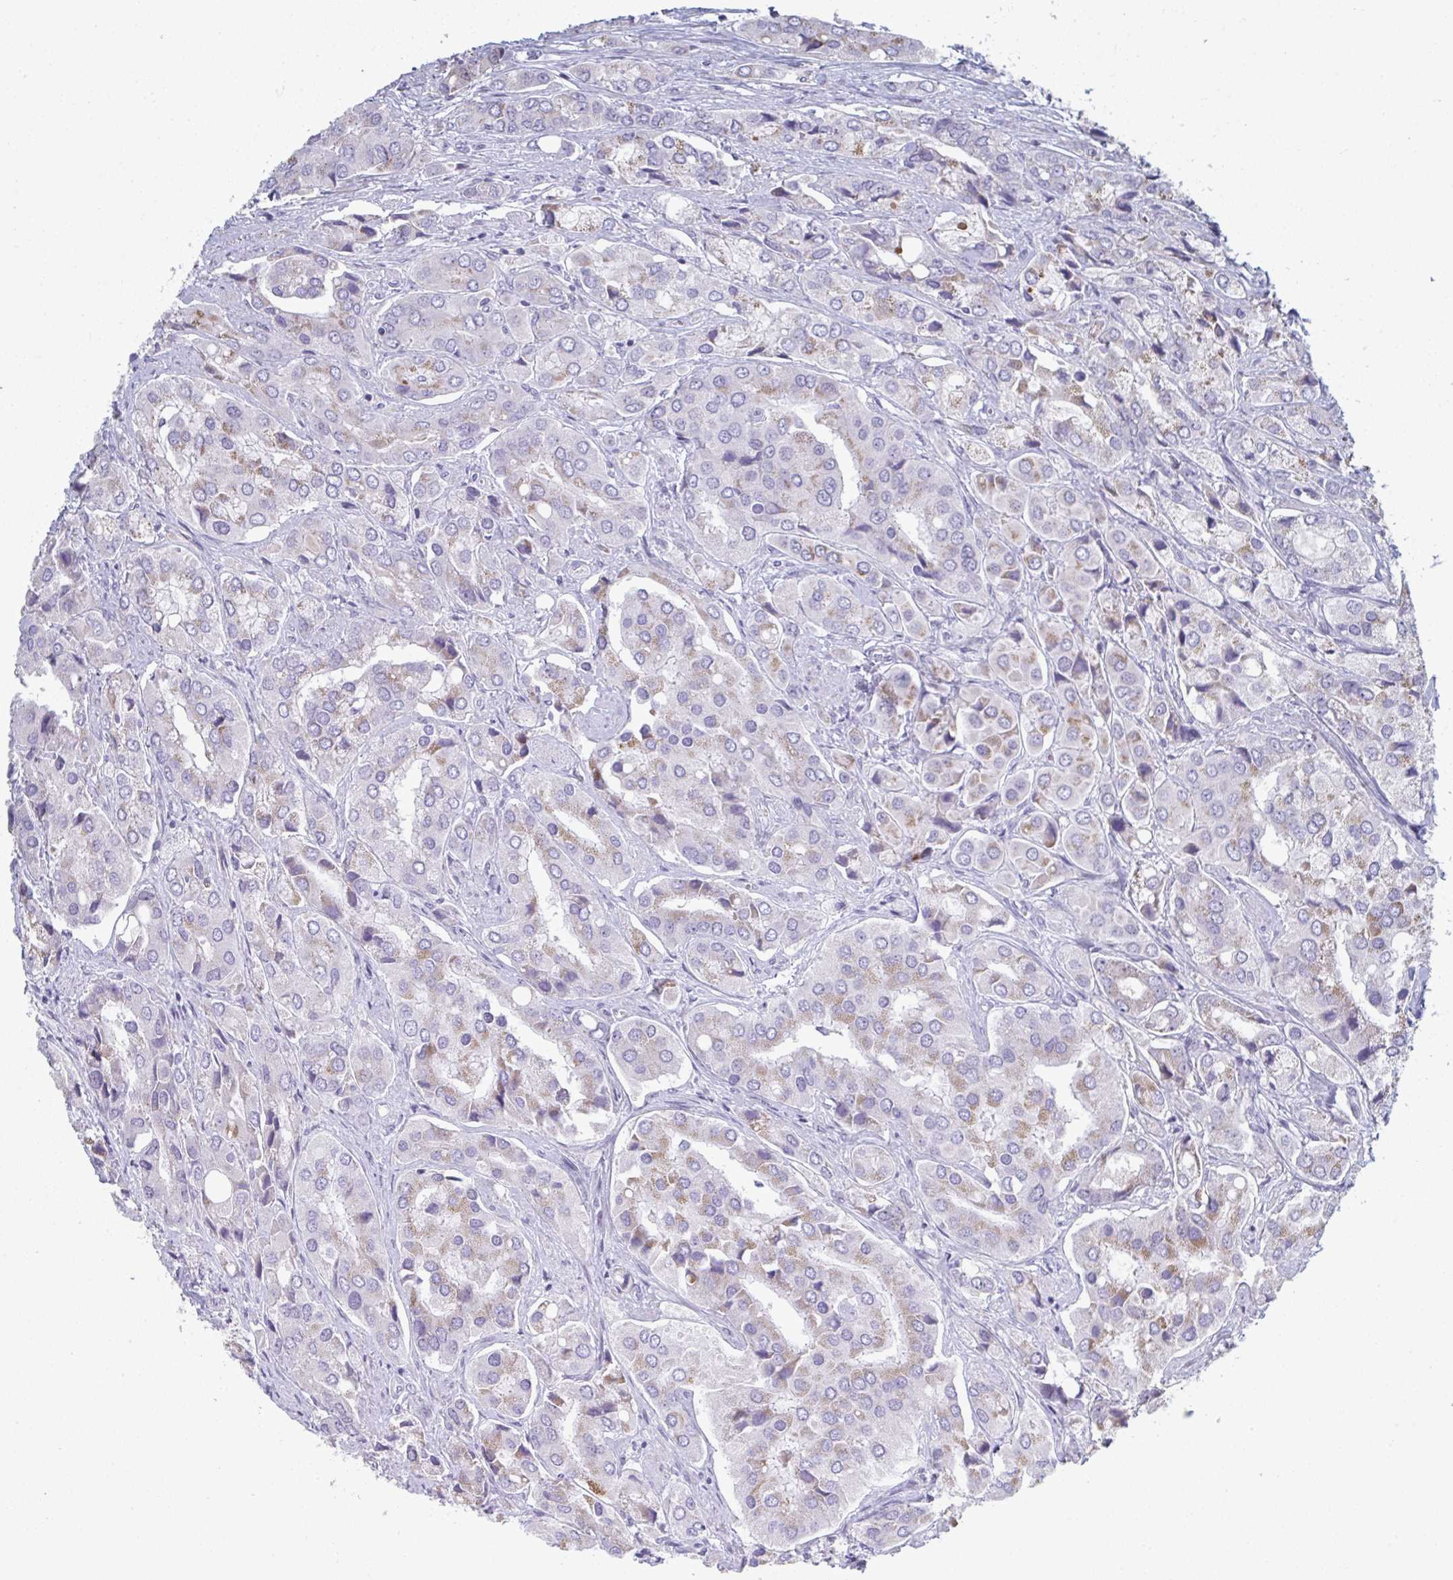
{"staining": {"intensity": "weak", "quantity": "25%-75%", "location": "cytoplasmic/membranous"}, "tissue": "prostate cancer", "cell_type": "Tumor cells", "image_type": "cancer", "snomed": [{"axis": "morphology", "description": "Adenocarcinoma, Low grade"}, {"axis": "topography", "description": "Prostate"}], "caption": "Immunohistochemistry (IHC) (DAB) staining of human prostate adenocarcinoma (low-grade) exhibits weak cytoplasmic/membranous protein positivity in approximately 25%-75% of tumor cells.", "gene": "A1CF", "patient": {"sex": "male", "age": 69}}